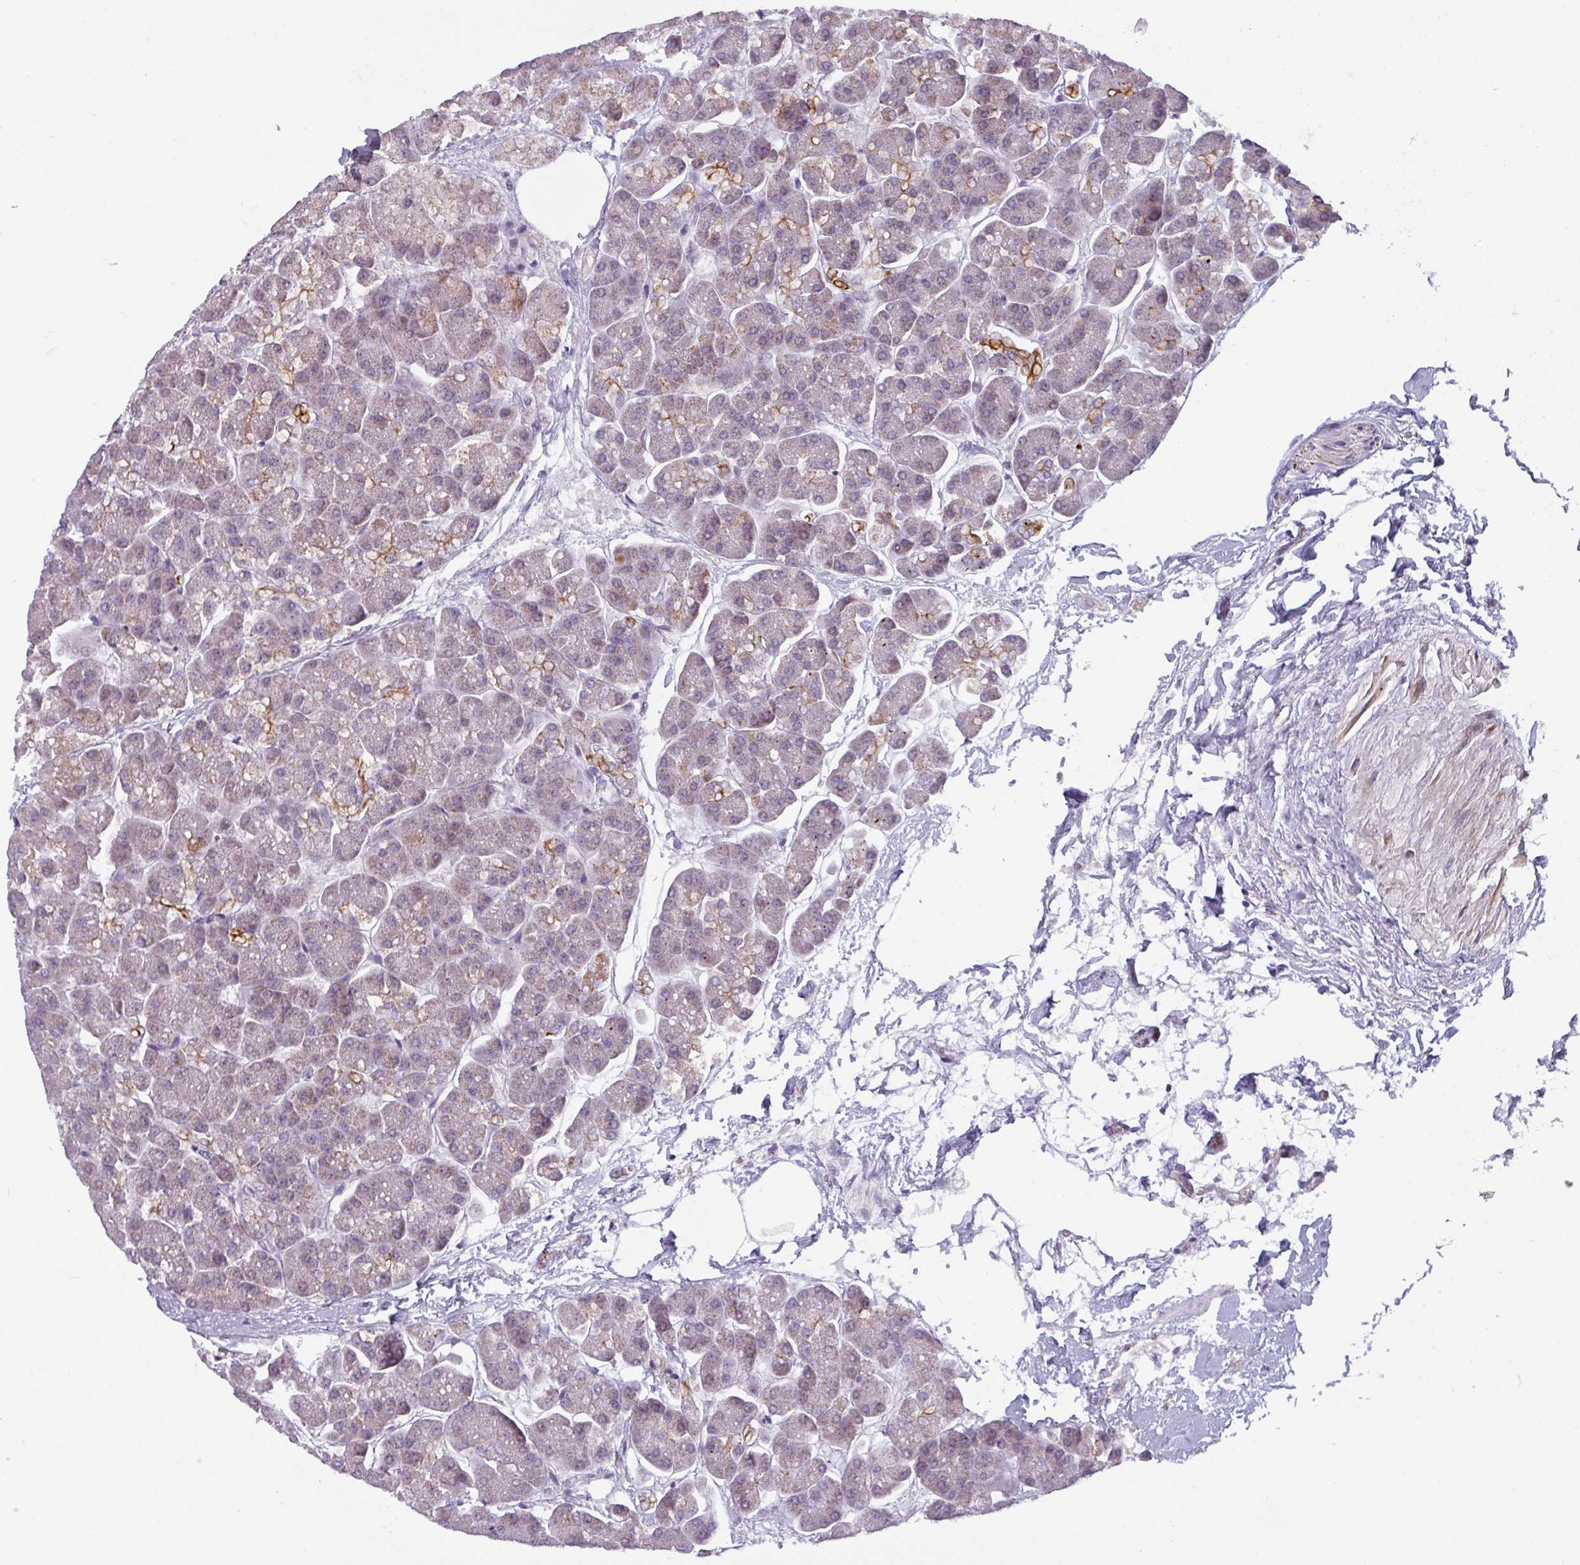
{"staining": {"intensity": "weak", "quantity": "<25%", "location": "cytoplasmic/membranous"}, "tissue": "pancreas", "cell_type": "Exocrine glandular cells", "image_type": "normal", "snomed": [{"axis": "morphology", "description": "Normal tissue, NOS"}, {"axis": "topography", "description": "Pancreas"}, {"axis": "topography", "description": "Peripheral nerve tissue"}], "caption": "High power microscopy micrograph of an immunohistochemistry micrograph of normal pancreas, revealing no significant staining in exocrine glandular cells. (DAB (3,3'-diaminobenzidine) immunohistochemistry with hematoxylin counter stain).", "gene": "C2orf68", "patient": {"sex": "male", "age": 54}}